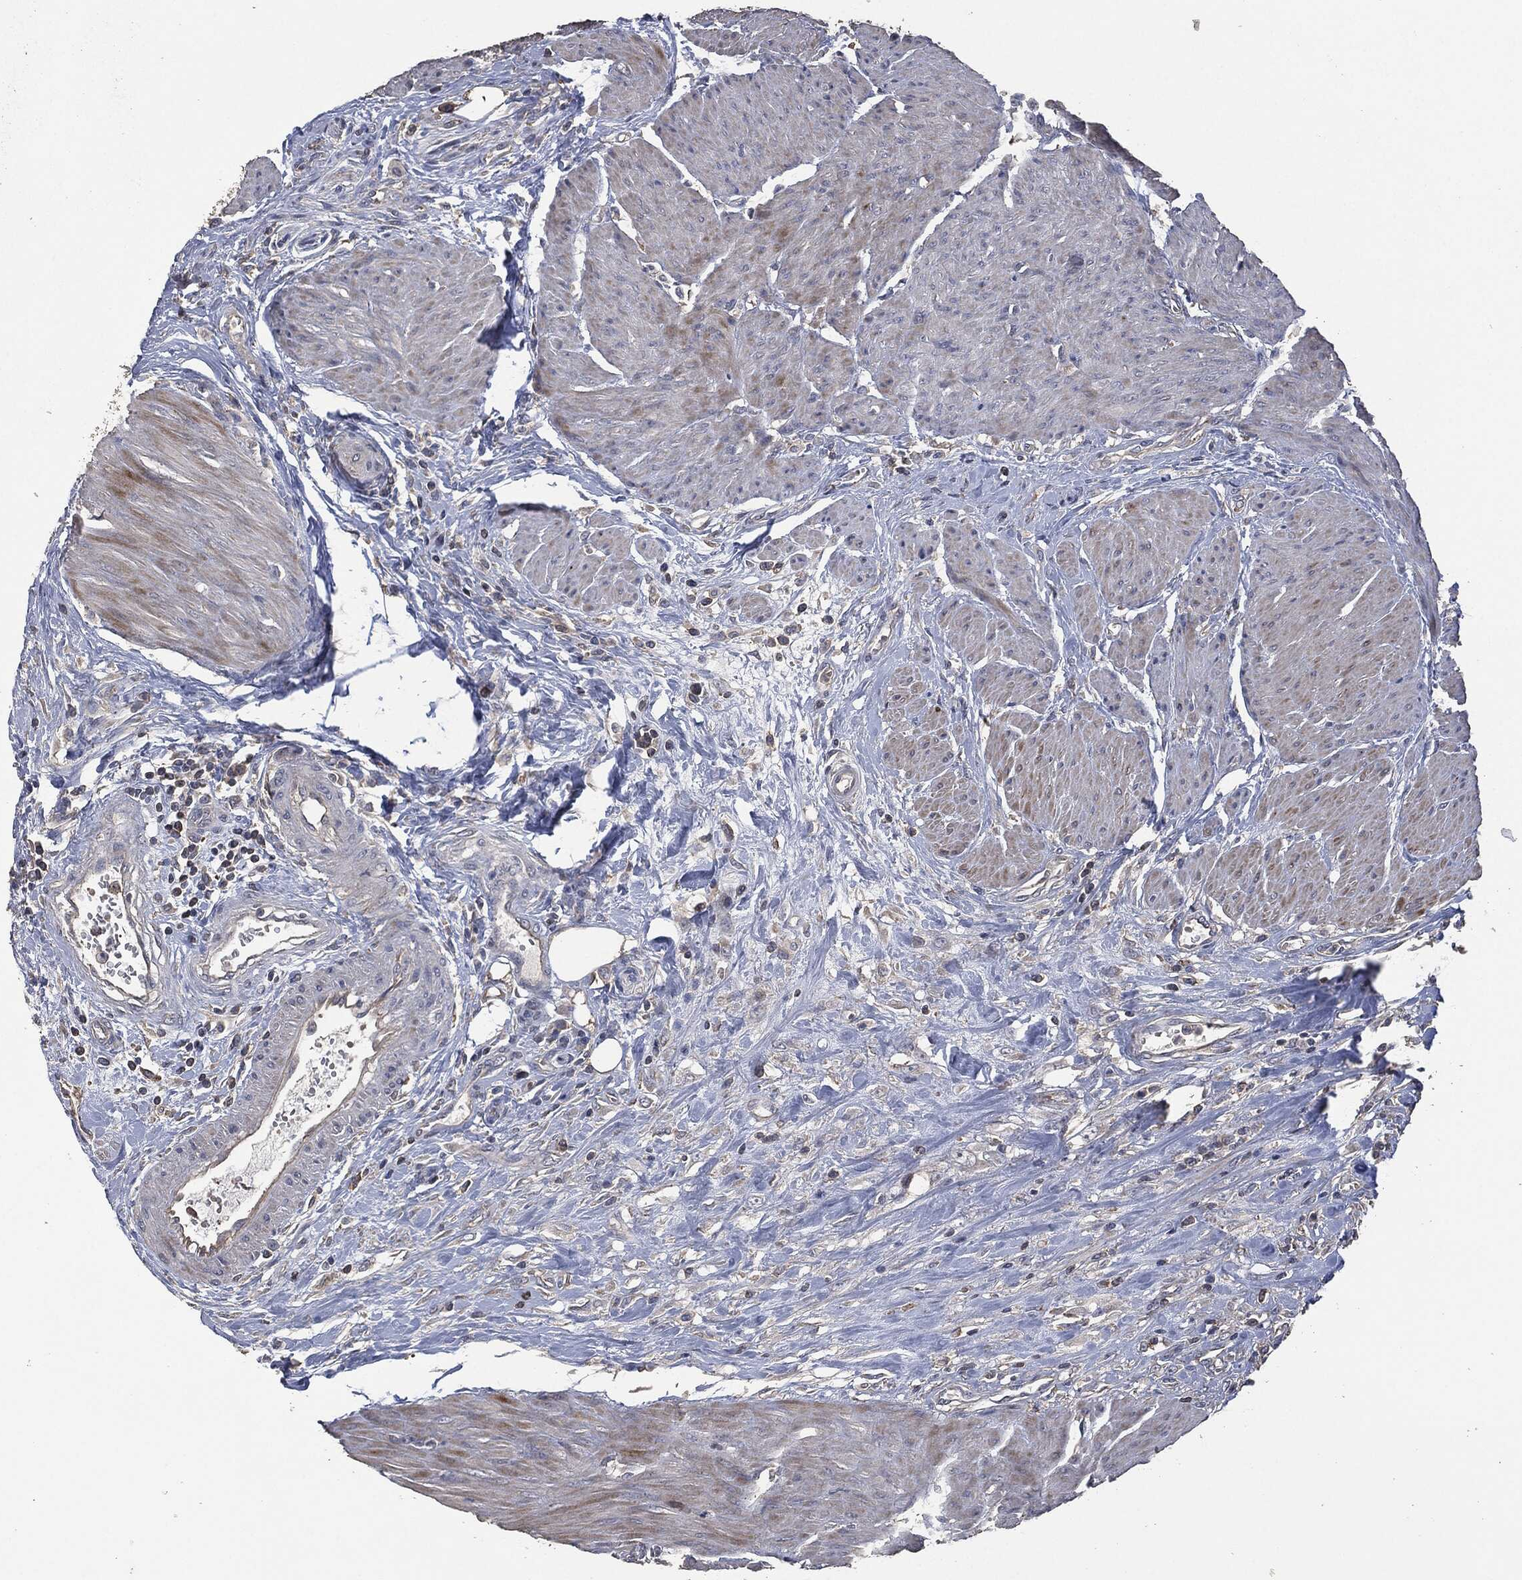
{"staining": {"intensity": "negative", "quantity": "none", "location": "none"}, "tissue": "urothelial cancer", "cell_type": "Tumor cells", "image_type": "cancer", "snomed": [{"axis": "morphology", "description": "Urothelial carcinoma, High grade"}, {"axis": "topography", "description": "Urinary bladder"}], "caption": "The histopathology image demonstrates no staining of tumor cells in high-grade urothelial carcinoma.", "gene": "MSLN", "patient": {"sex": "male", "age": 35}}